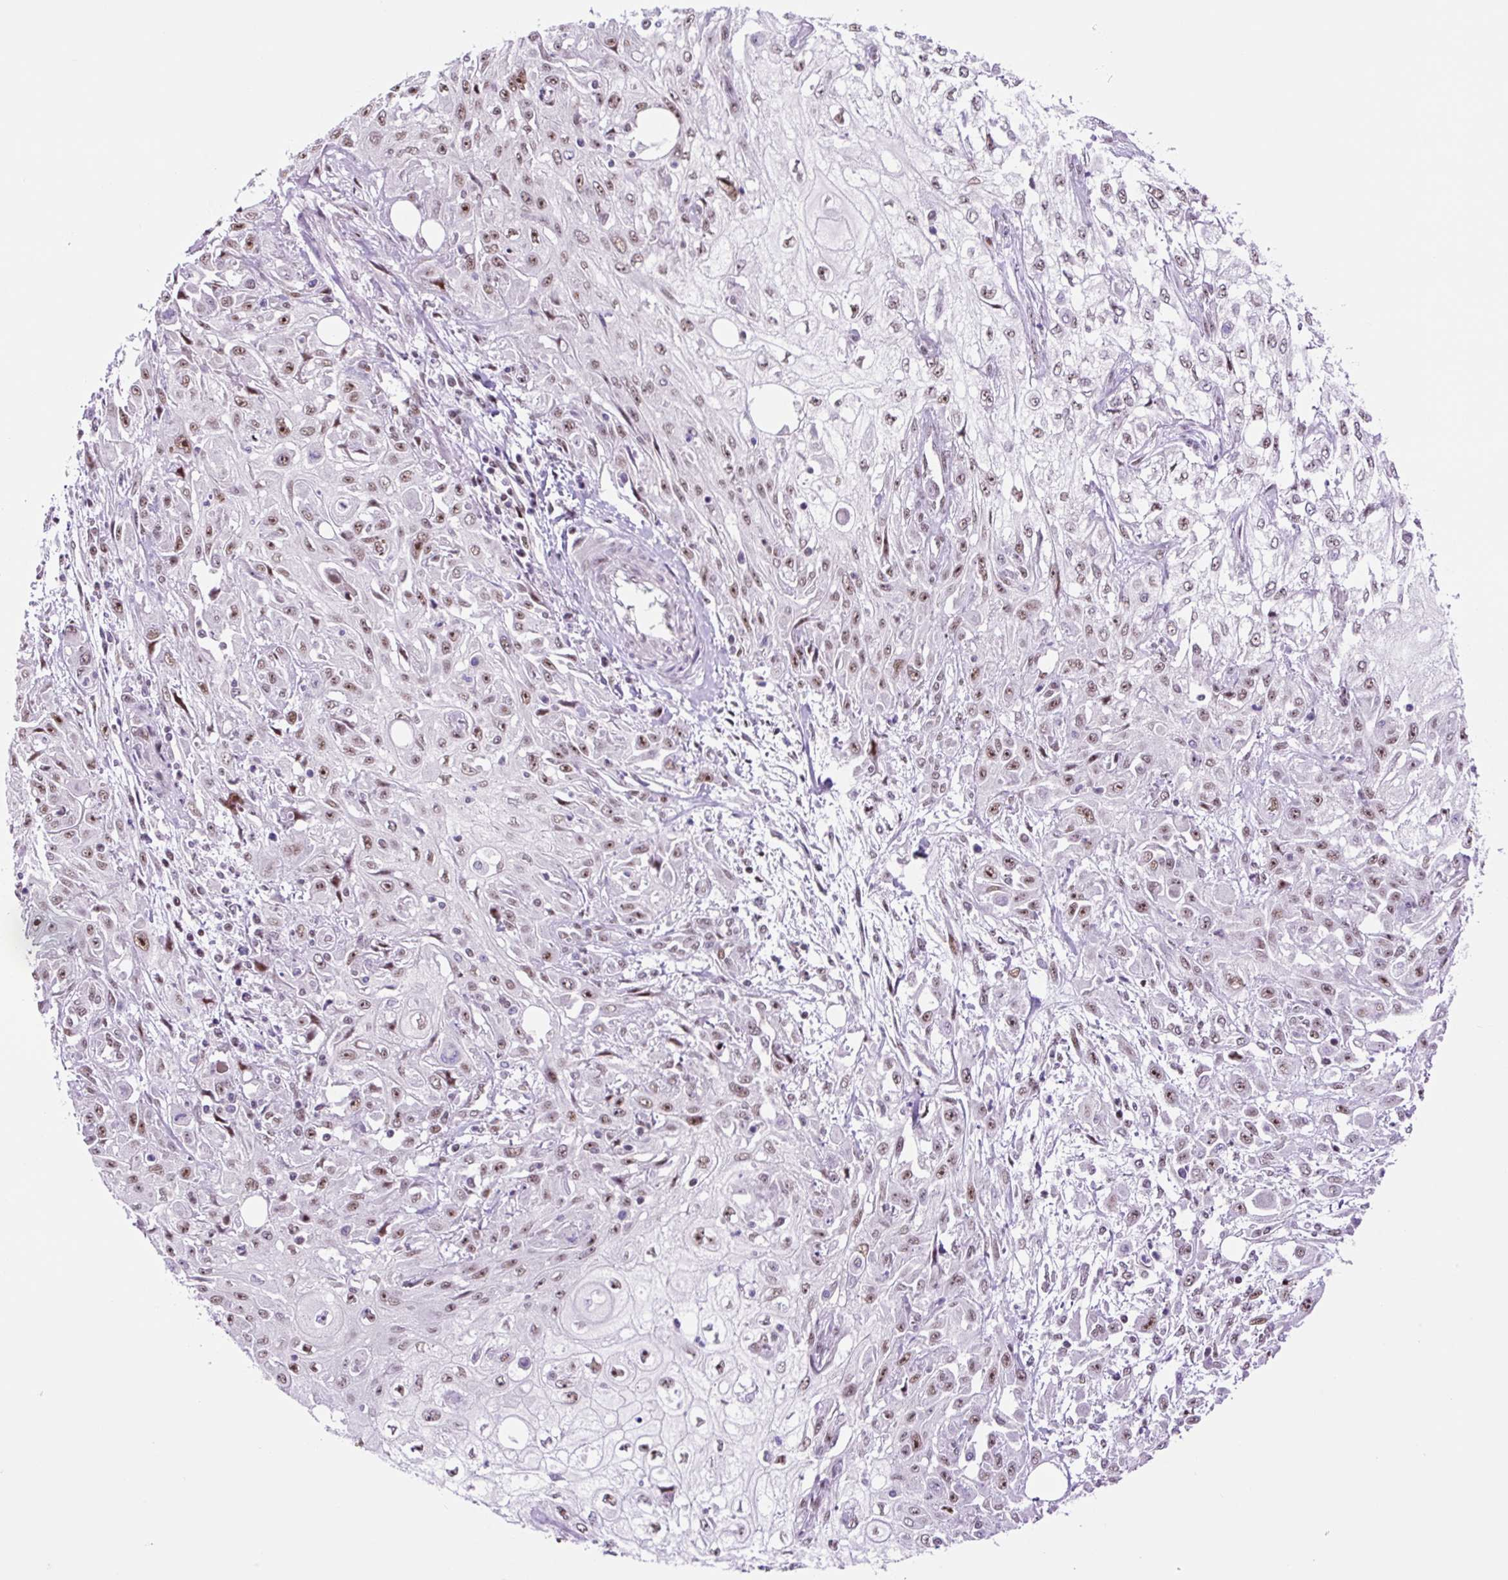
{"staining": {"intensity": "moderate", "quantity": "25%-75%", "location": "nuclear"}, "tissue": "skin cancer", "cell_type": "Tumor cells", "image_type": "cancer", "snomed": [{"axis": "morphology", "description": "Squamous cell carcinoma, NOS"}, {"axis": "morphology", "description": "Squamous cell carcinoma, metastatic, NOS"}, {"axis": "topography", "description": "Skin"}, {"axis": "topography", "description": "Lymph node"}], "caption": "Skin squamous cell carcinoma tissue demonstrates moderate nuclear expression in approximately 25%-75% of tumor cells", "gene": "TAF1A", "patient": {"sex": "male", "age": 75}}